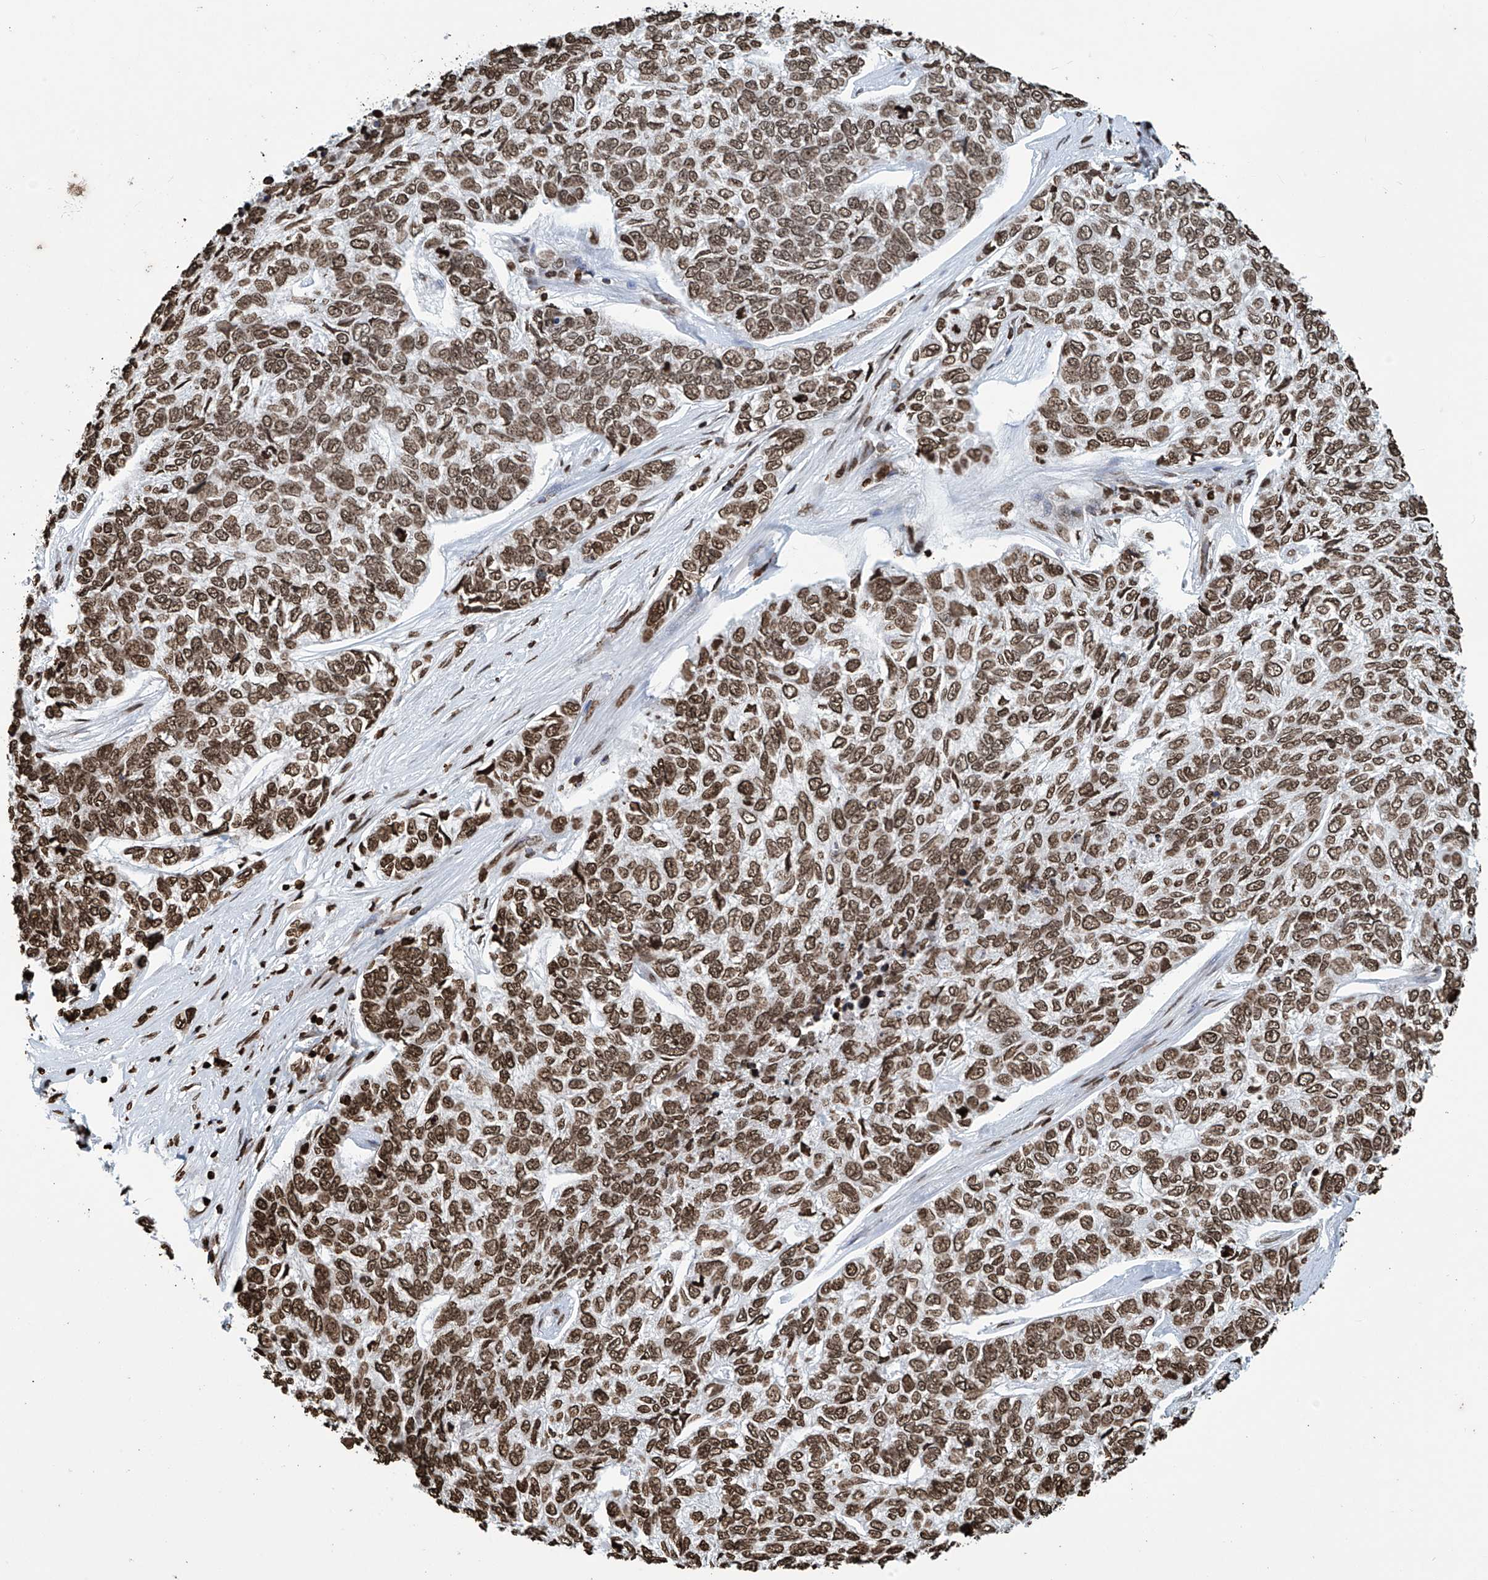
{"staining": {"intensity": "moderate", "quantity": ">75%", "location": "nuclear"}, "tissue": "skin cancer", "cell_type": "Tumor cells", "image_type": "cancer", "snomed": [{"axis": "morphology", "description": "Basal cell carcinoma"}, {"axis": "topography", "description": "Skin"}], "caption": "Skin cancer stained with a protein marker displays moderate staining in tumor cells.", "gene": "DPPA2", "patient": {"sex": "female", "age": 65}}